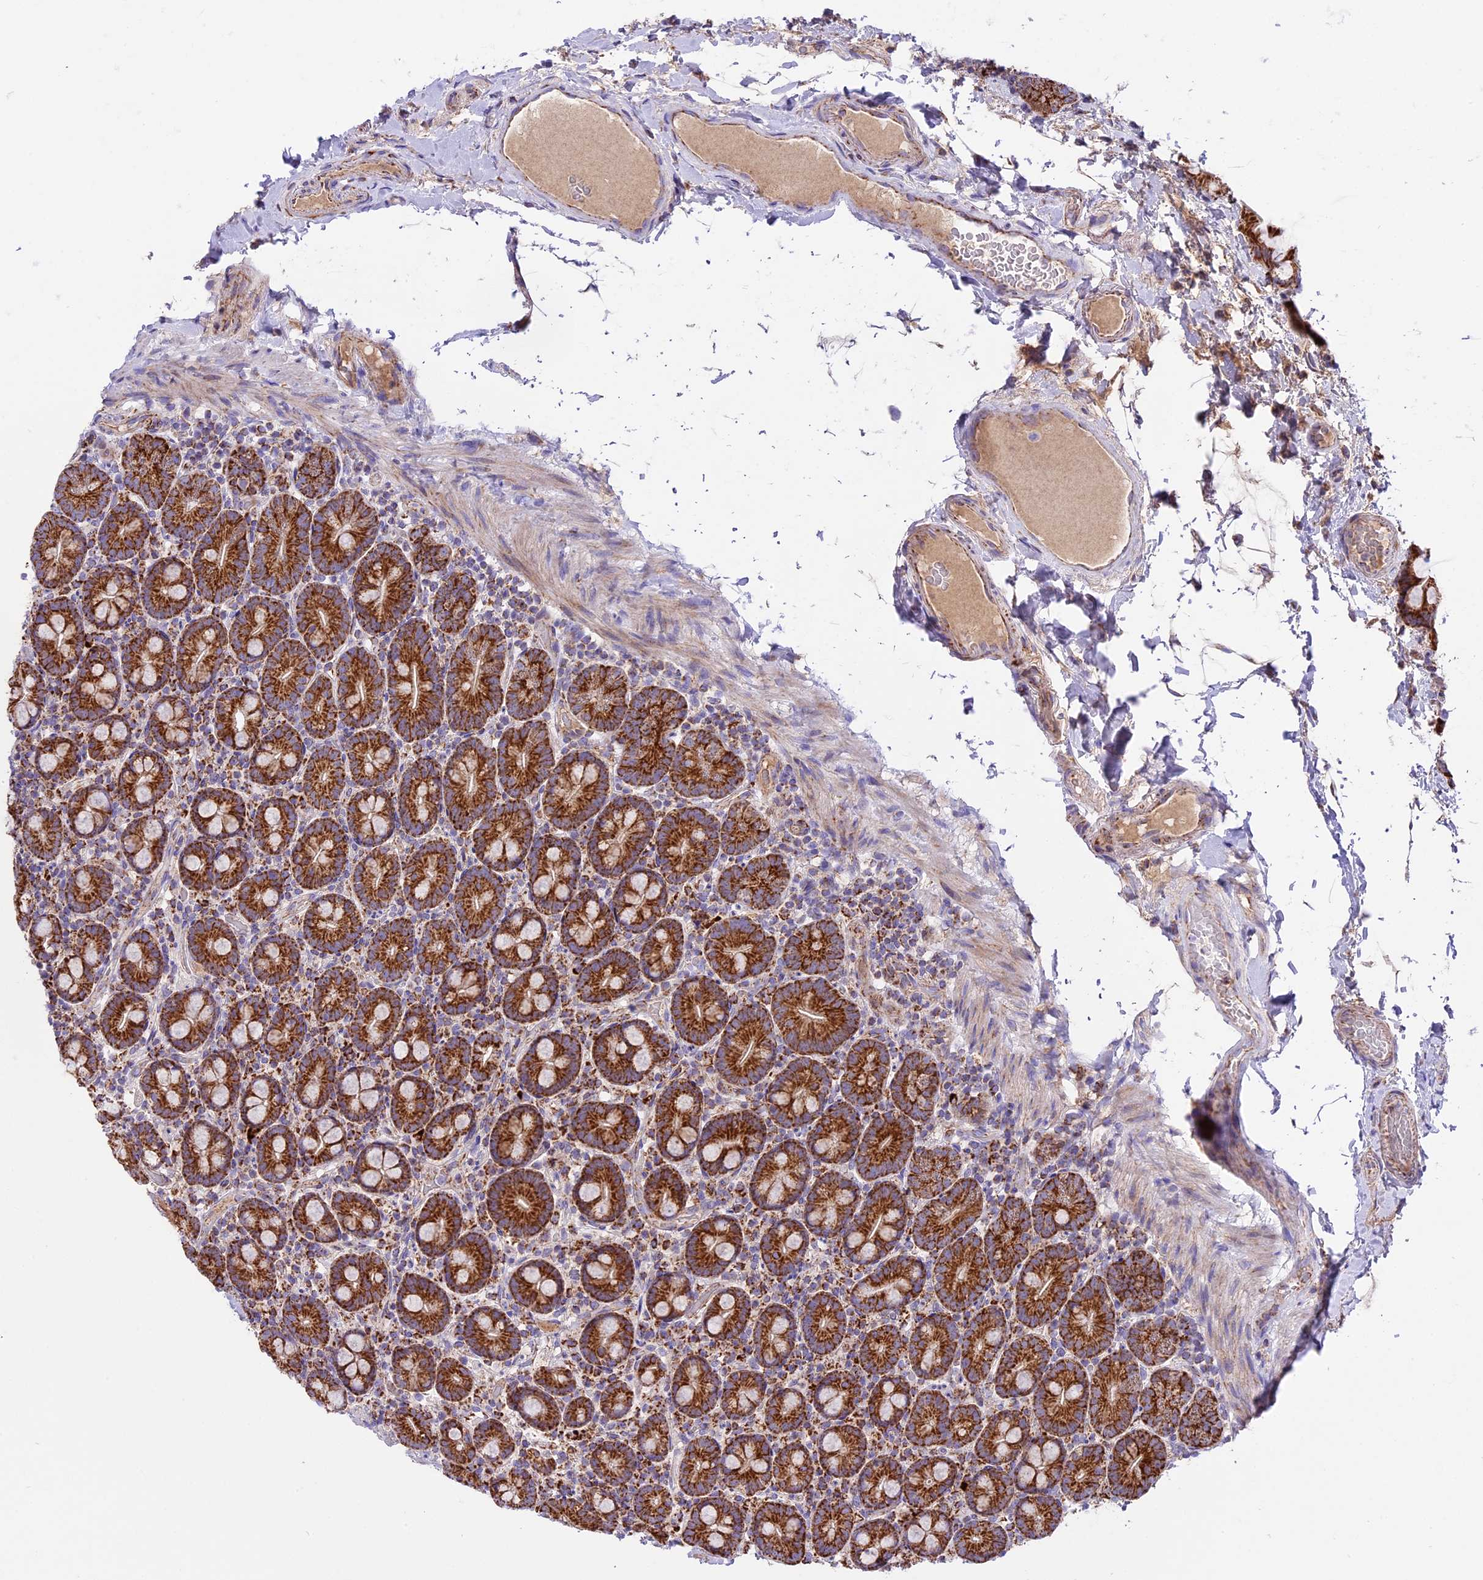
{"staining": {"intensity": "strong", "quantity": ">75%", "location": "cytoplasmic/membranous"}, "tissue": "small intestine", "cell_type": "Glandular cells", "image_type": "normal", "snomed": [{"axis": "morphology", "description": "Normal tissue, NOS"}, {"axis": "topography", "description": "Small intestine"}], "caption": "Immunohistochemistry photomicrograph of unremarkable human small intestine stained for a protein (brown), which displays high levels of strong cytoplasmic/membranous positivity in approximately >75% of glandular cells.", "gene": "COX17", "patient": {"sex": "female", "age": 68}}